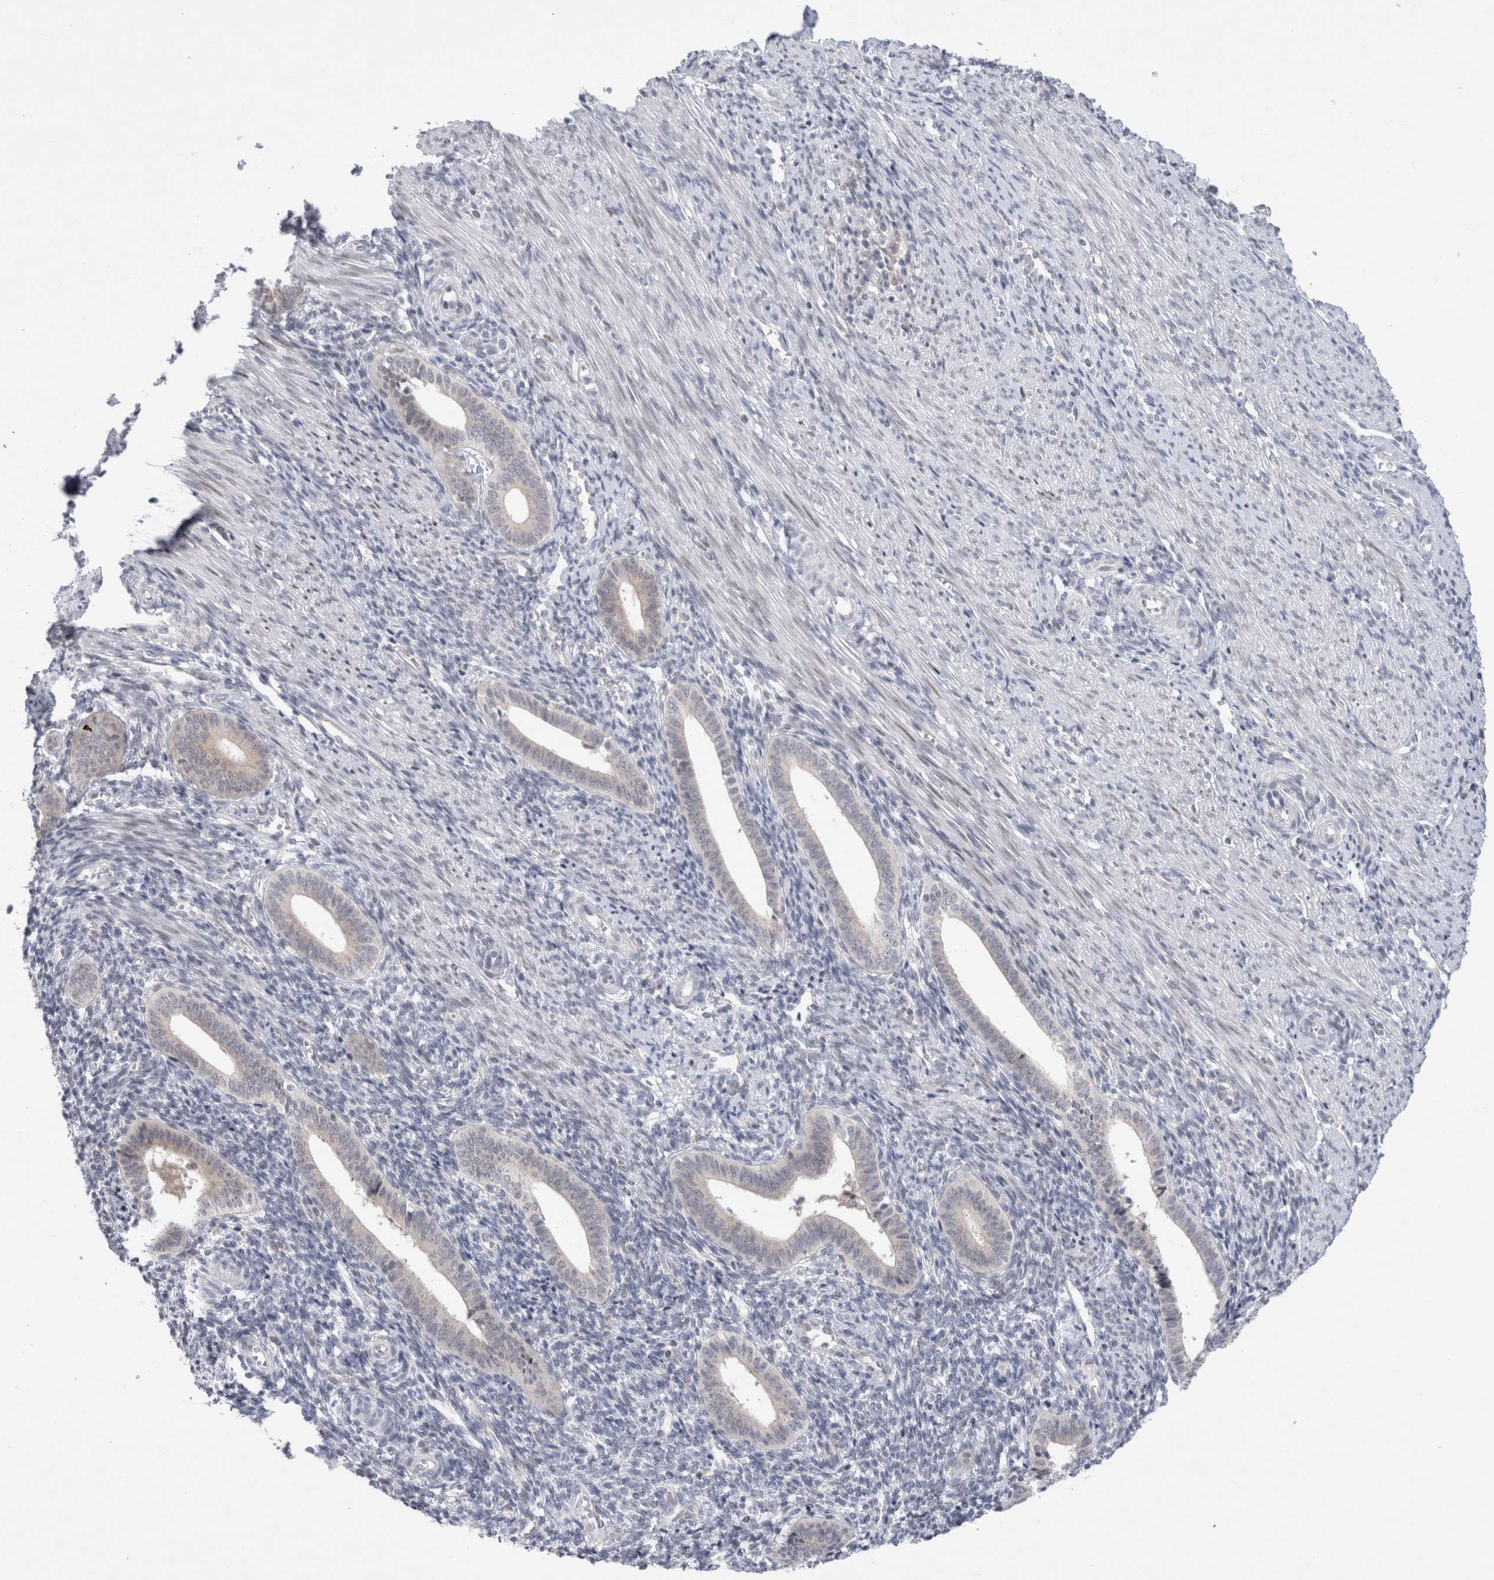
{"staining": {"intensity": "negative", "quantity": "none", "location": "none"}, "tissue": "endometrium", "cell_type": "Cells in endometrial stroma", "image_type": "normal", "snomed": [{"axis": "morphology", "description": "Normal tissue, NOS"}, {"axis": "topography", "description": "Uterus"}, {"axis": "topography", "description": "Endometrium"}], "caption": "Endometrium was stained to show a protein in brown. There is no significant staining in cells in endometrial stroma. The staining is performed using DAB (3,3'-diaminobenzidine) brown chromogen with nuclei counter-stained in using hematoxylin.", "gene": "CERS5", "patient": {"sex": "female", "age": 33}}